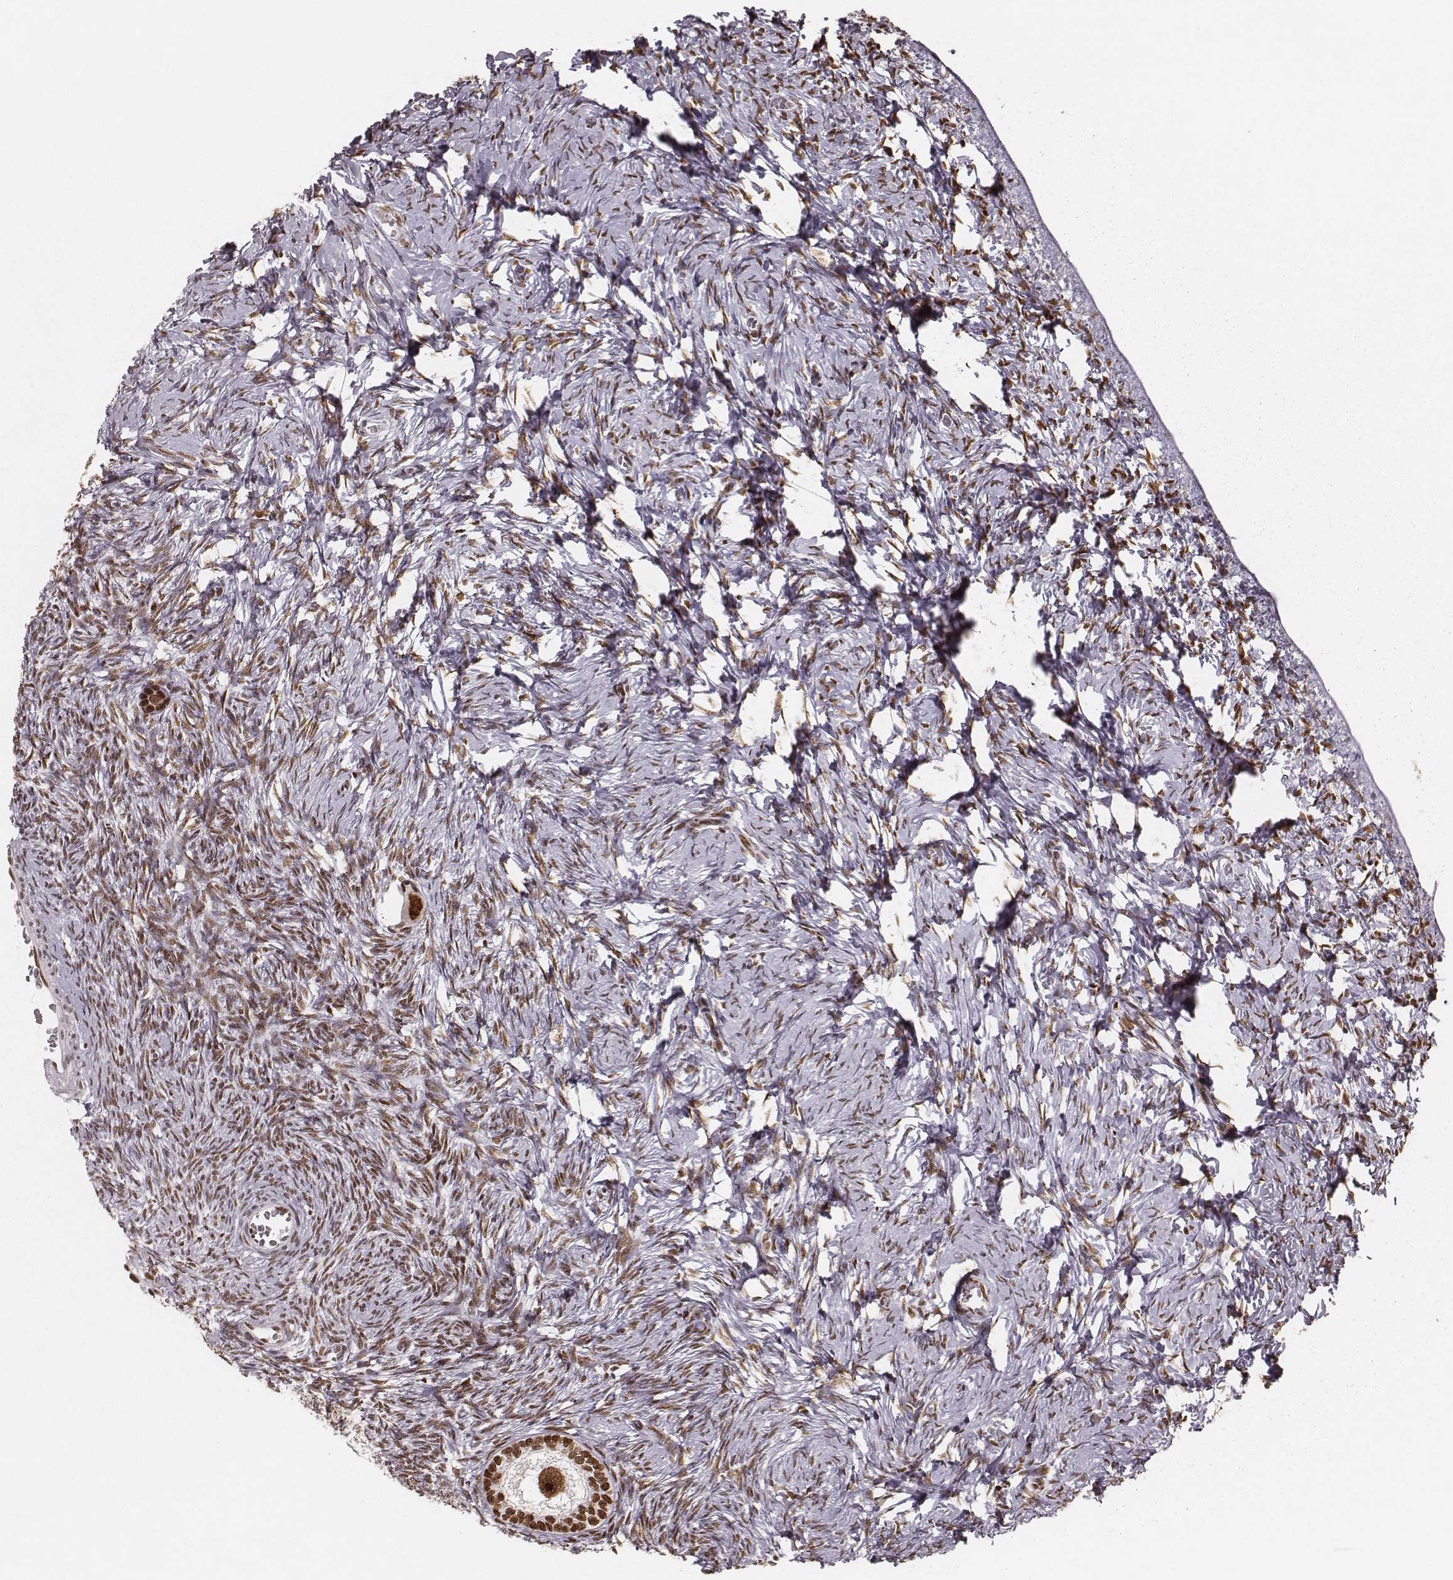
{"staining": {"intensity": "strong", "quantity": ">75%", "location": "nuclear"}, "tissue": "ovary", "cell_type": "Follicle cells", "image_type": "normal", "snomed": [{"axis": "morphology", "description": "Normal tissue, NOS"}, {"axis": "topography", "description": "Ovary"}], "caption": "Immunohistochemistry photomicrograph of normal ovary: human ovary stained using immunohistochemistry (IHC) exhibits high levels of strong protein expression localized specifically in the nuclear of follicle cells, appearing as a nuclear brown color.", "gene": "PARP1", "patient": {"sex": "female", "age": 27}}